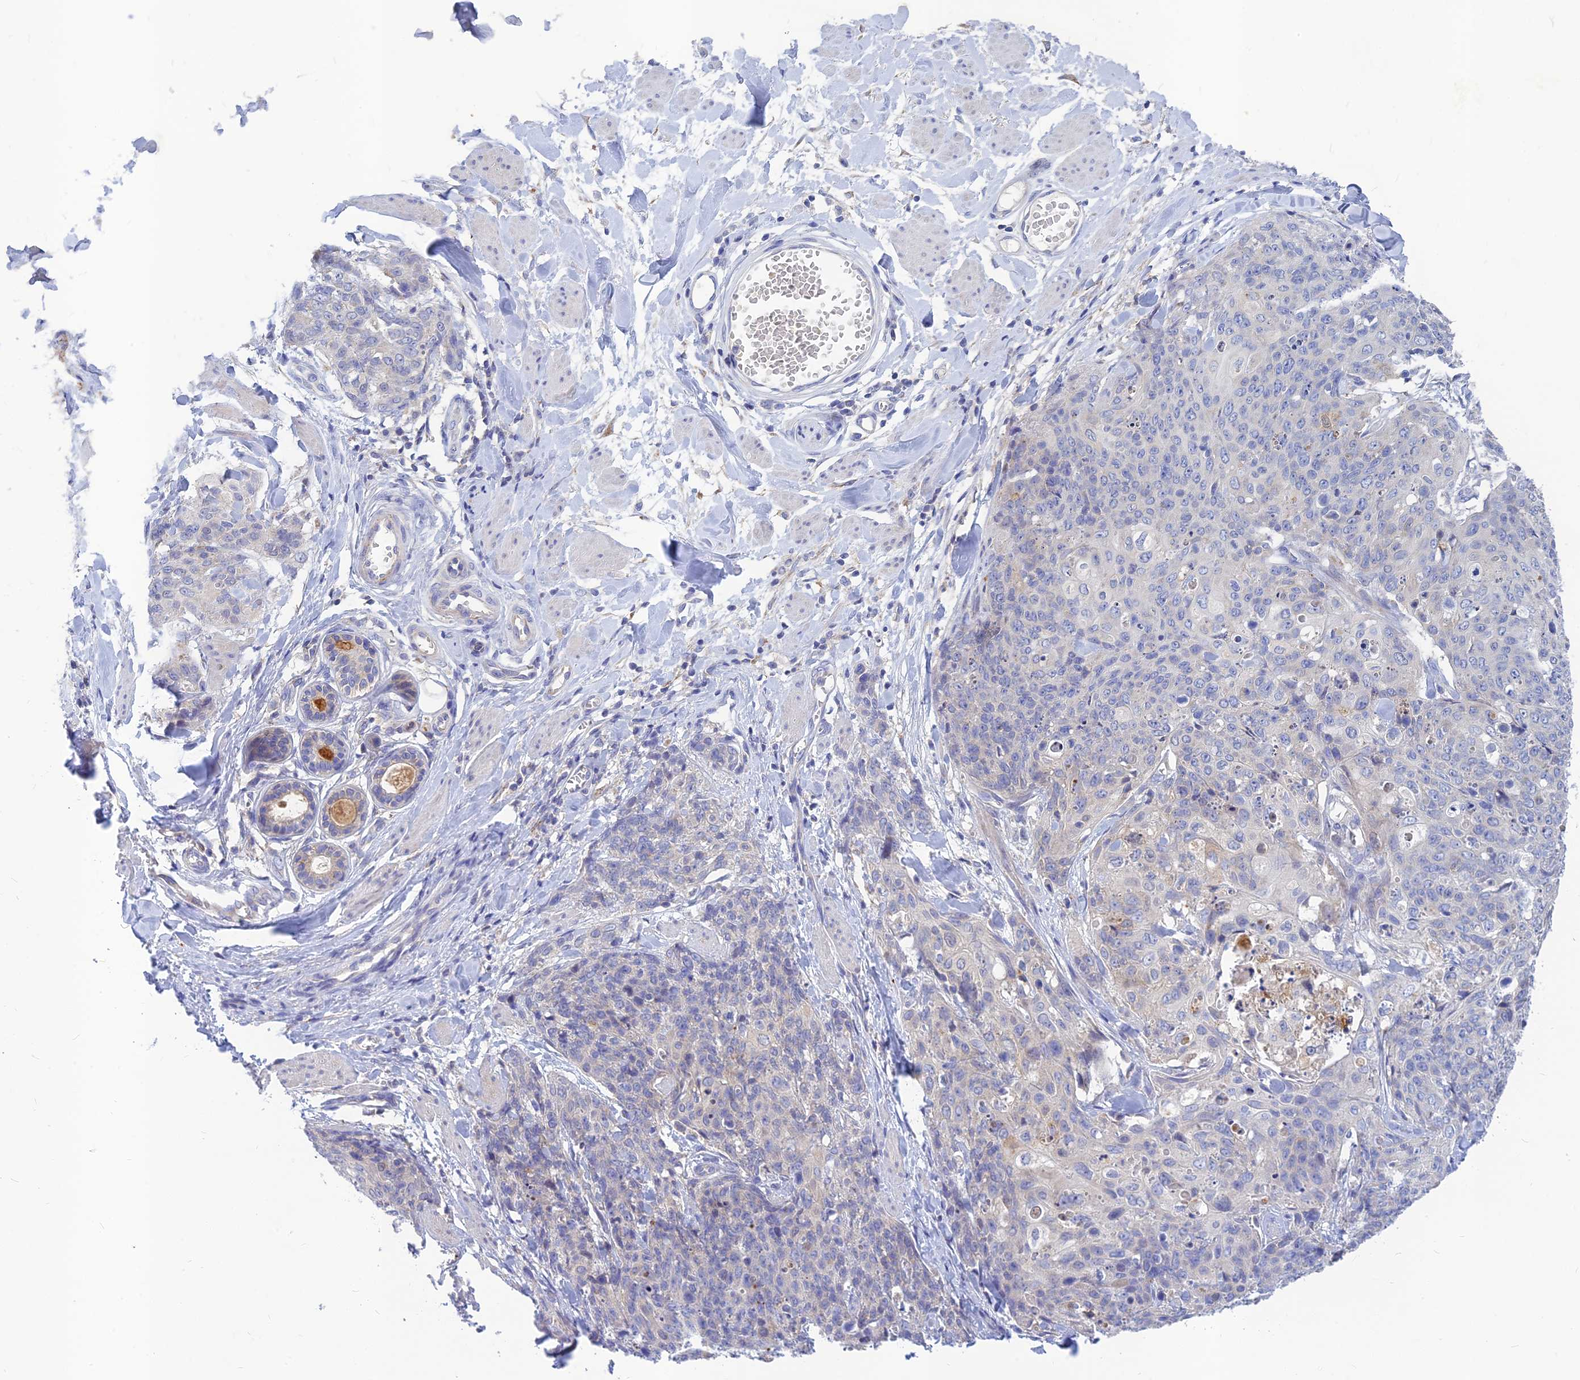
{"staining": {"intensity": "negative", "quantity": "none", "location": "none"}, "tissue": "skin cancer", "cell_type": "Tumor cells", "image_type": "cancer", "snomed": [{"axis": "morphology", "description": "Squamous cell carcinoma, NOS"}, {"axis": "topography", "description": "Skin"}, {"axis": "topography", "description": "Vulva"}], "caption": "Skin cancer (squamous cell carcinoma) was stained to show a protein in brown. There is no significant staining in tumor cells.", "gene": "CACNA1B", "patient": {"sex": "female", "age": 85}}